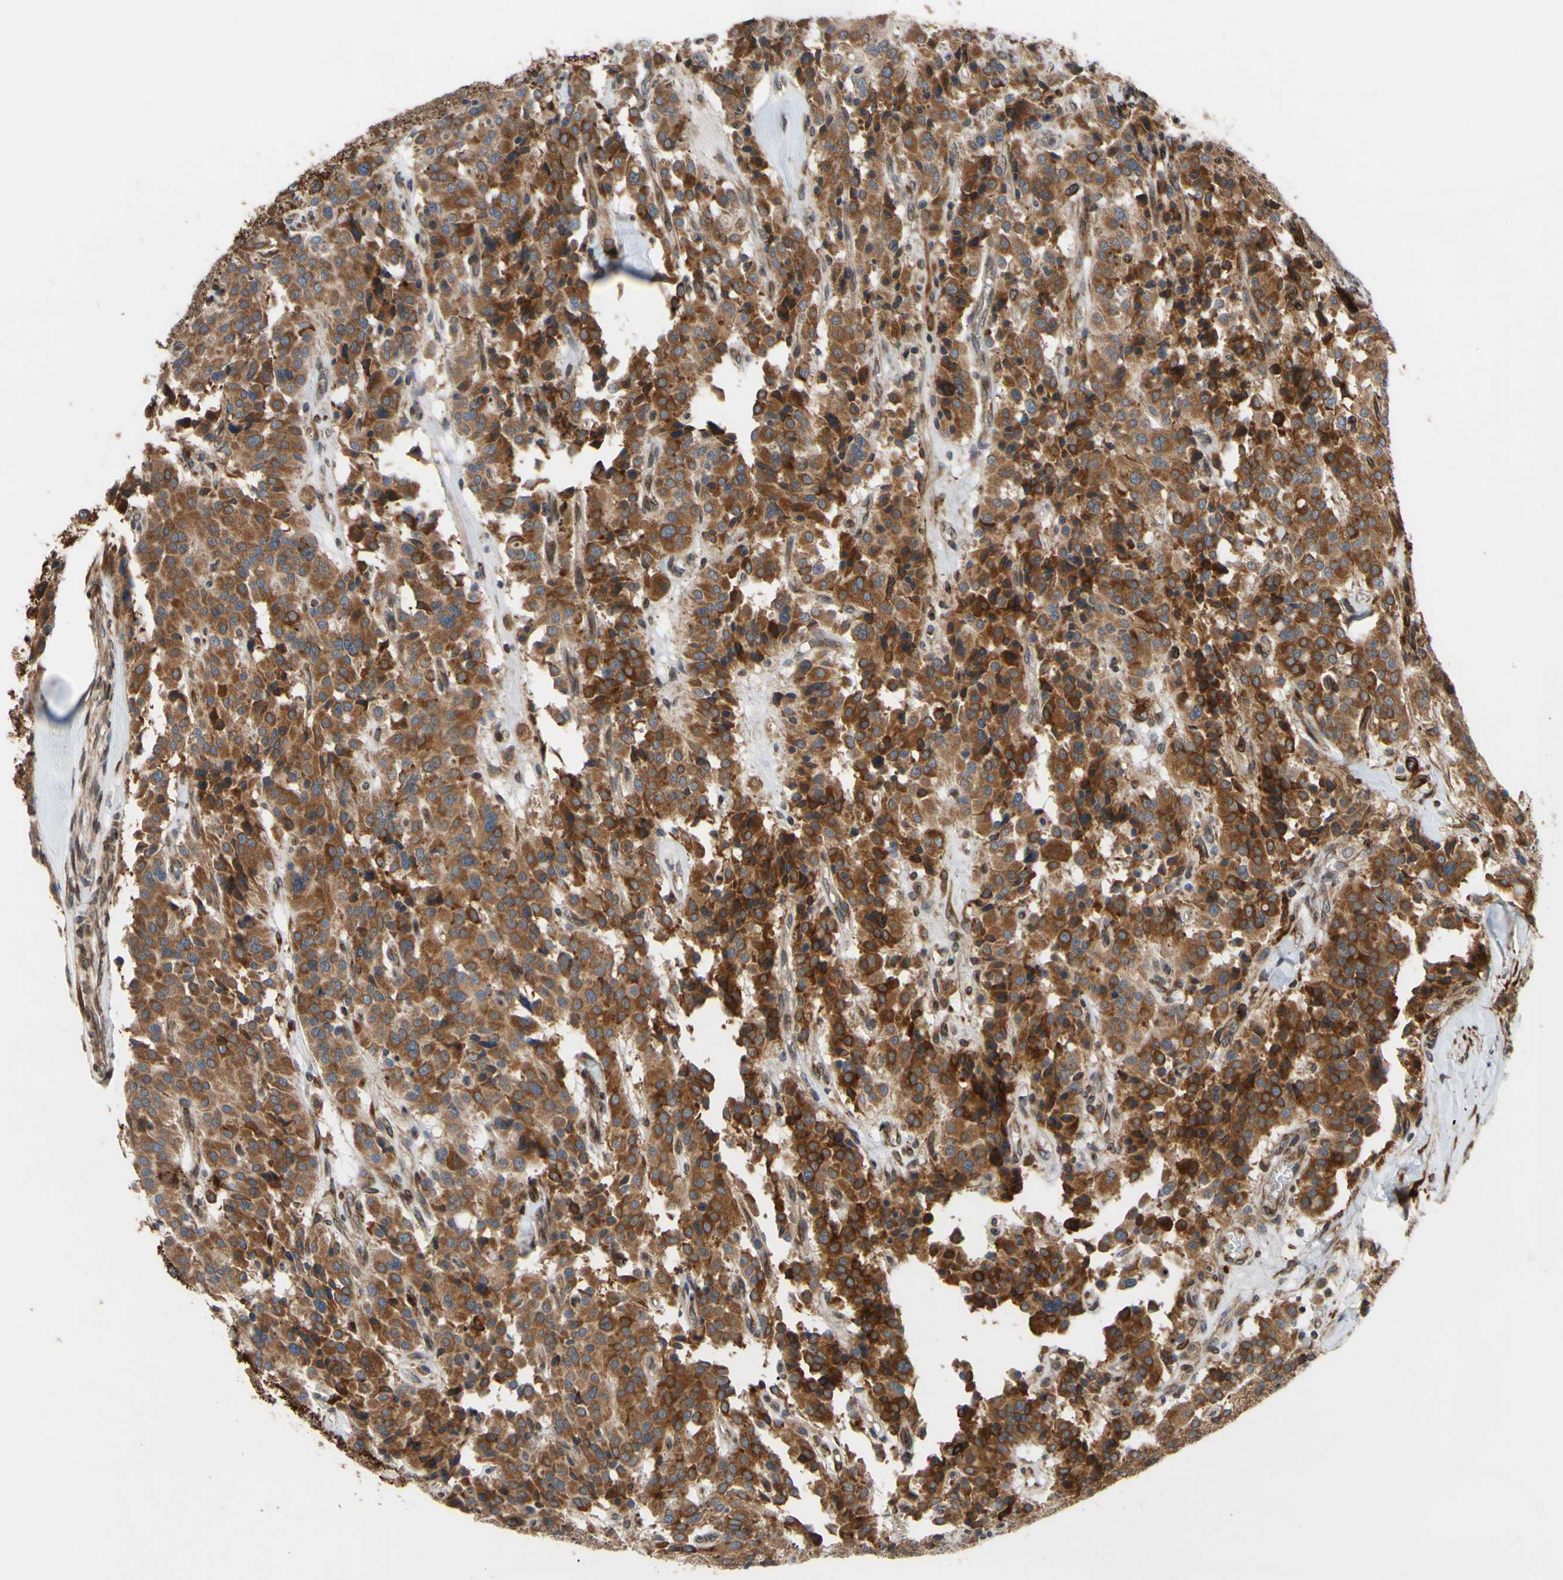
{"staining": {"intensity": "moderate", "quantity": ">75%", "location": "cytoplasmic/membranous"}, "tissue": "carcinoid", "cell_type": "Tumor cells", "image_type": "cancer", "snomed": [{"axis": "morphology", "description": "Carcinoid, malignant, NOS"}, {"axis": "topography", "description": "Lung"}], "caption": "There is medium levels of moderate cytoplasmic/membranous positivity in tumor cells of malignant carcinoid, as demonstrated by immunohistochemical staining (brown color).", "gene": "PRAF2", "patient": {"sex": "male", "age": 30}}